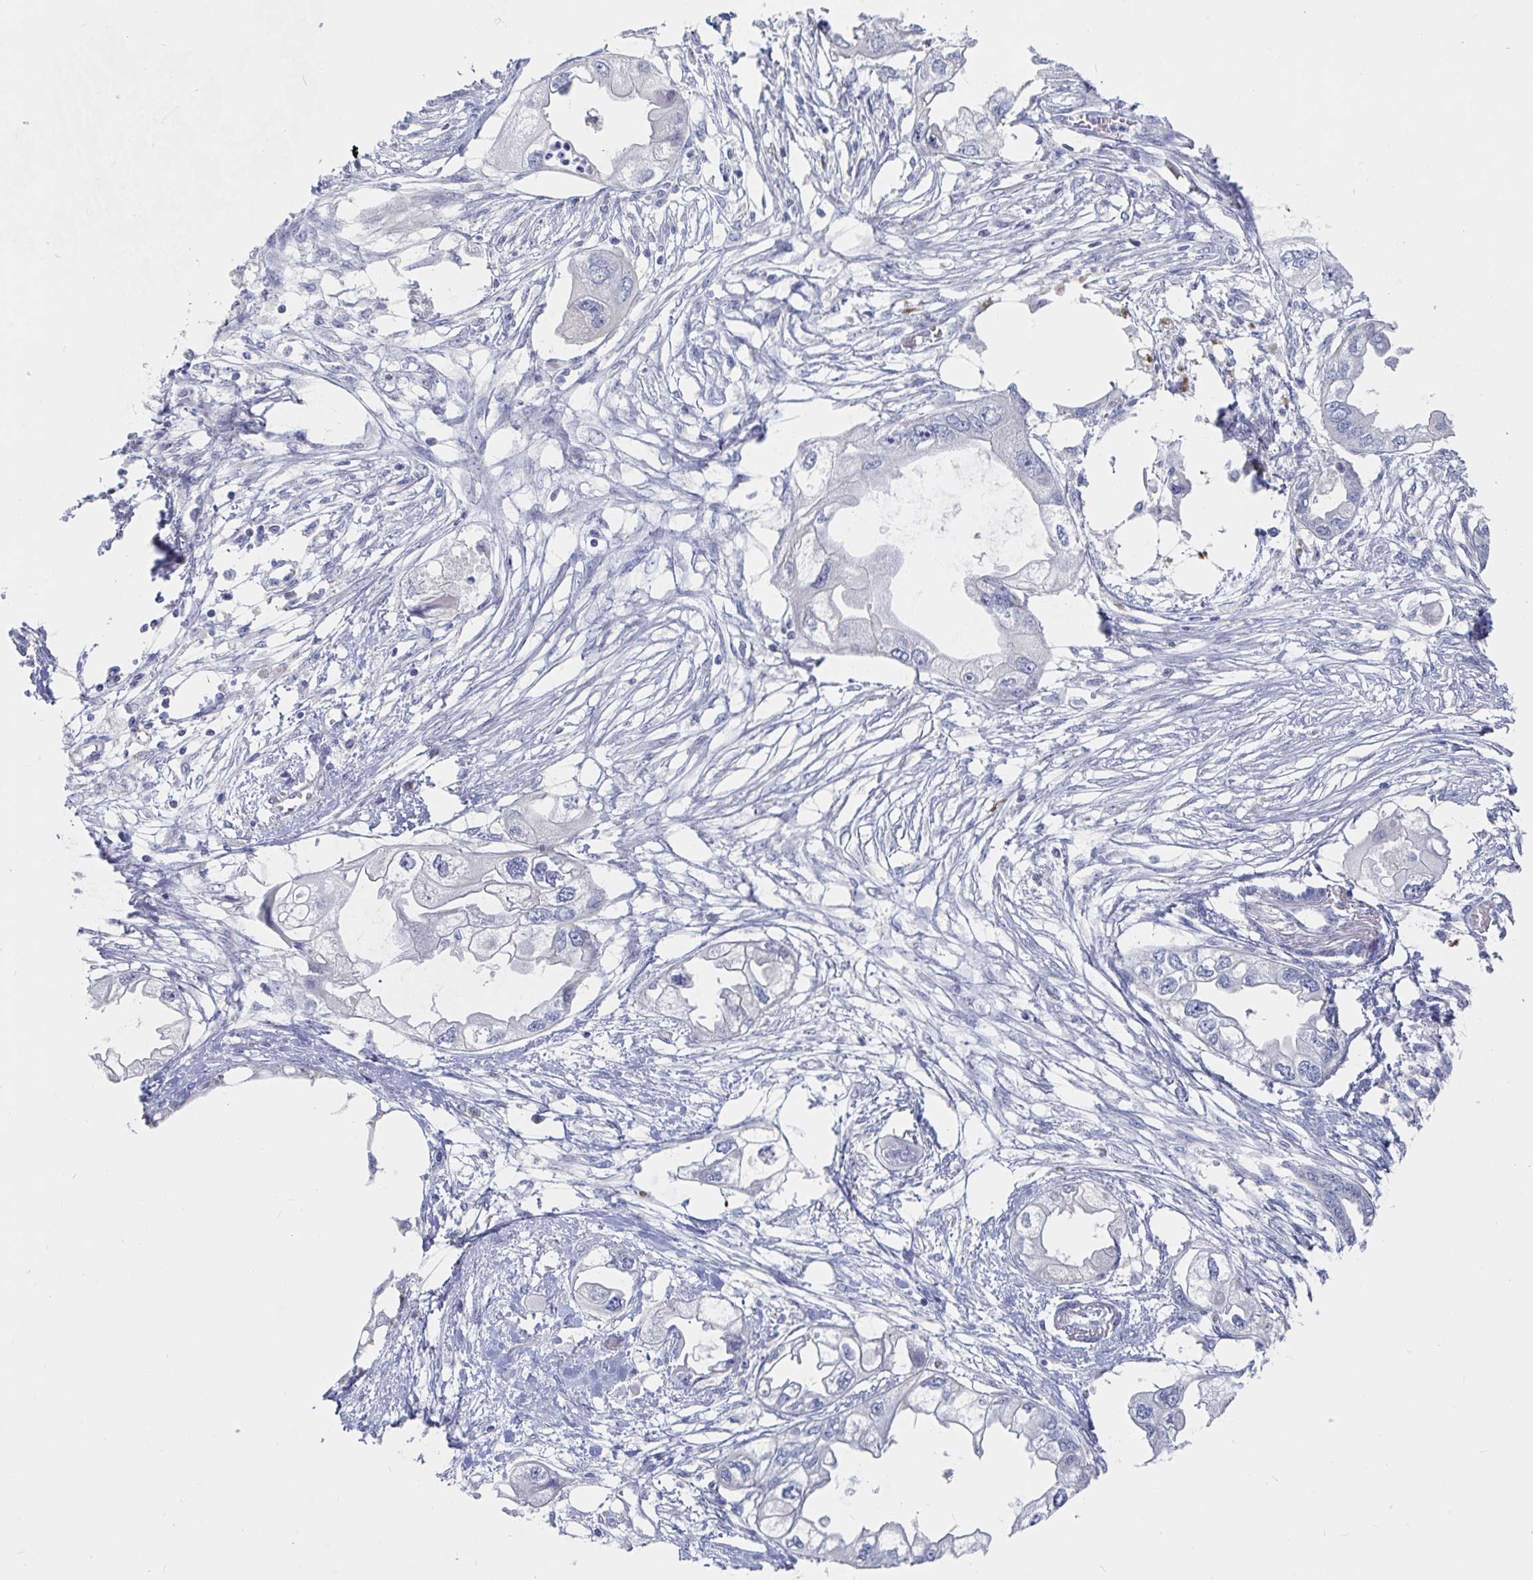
{"staining": {"intensity": "negative", "quantity": "none", "location": "none"}, "tissue": "endometrial cancer", "cell_type": "Tumor cells", "image_type": "cancer", "snomed": [{"axis": "morphology", "description": "Adenocarcinoma, NOS"}, {"axis": "morphology", "description": "Adenocarcinoma, metastatic, NOS"}, {"axis": "topography", "description": "Adipose tissue"}, {"axis": "topography", "description": "Endometrium"}], "caption": "The micrograph shows no staining of tumor cells in metastatic adenocarcinoma (endometrial).", "gene": "ZNF430", "patient": {"sex": "female", "age": 67}}